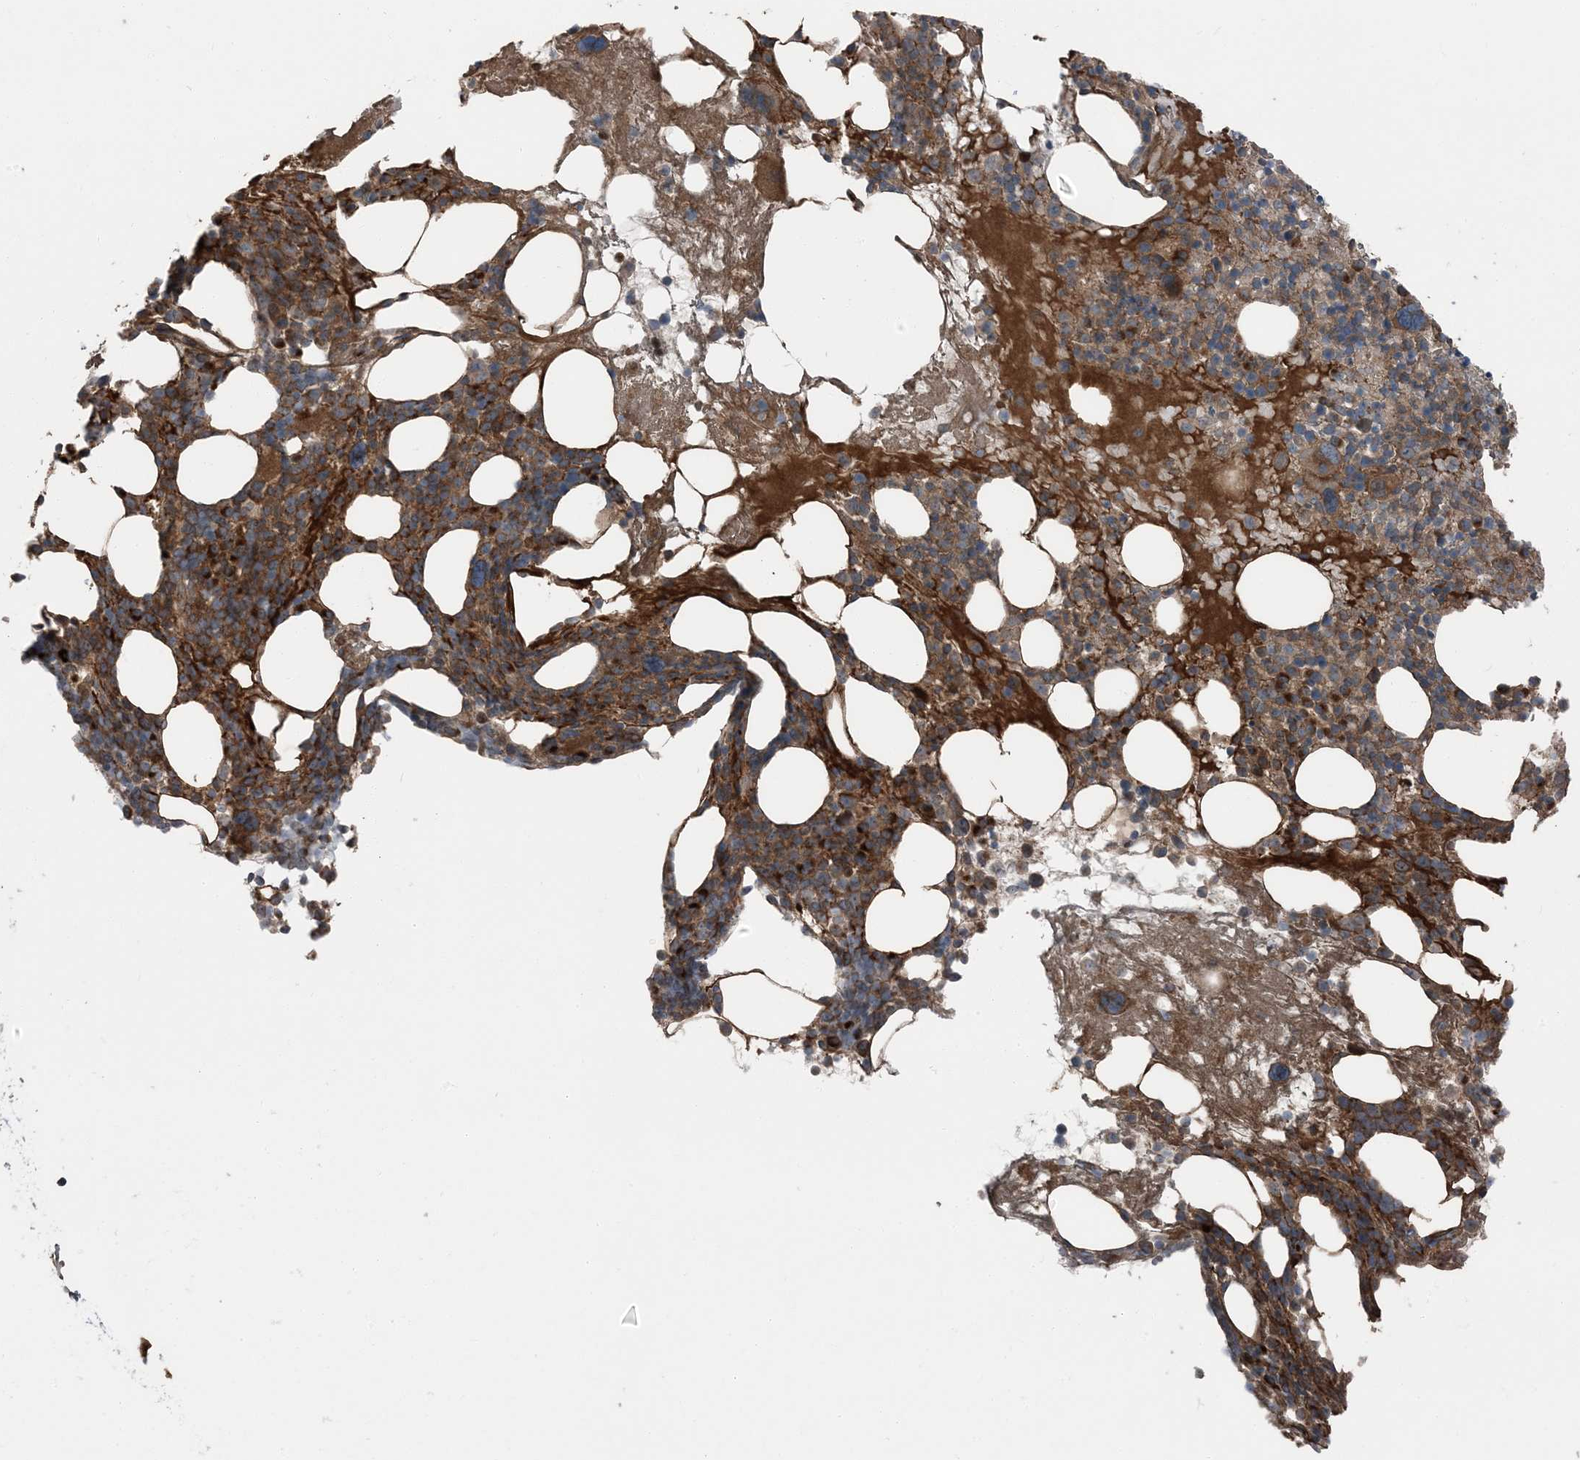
{"staining": {"intensity": "moderate", "quantity": ">75%", "location": "cytoplasmic/membranous"}, "tissue": "bone marrow", "cell_type": "Hematopoietic cells", "image_type": "normal", "snomed": [{"axis": "morphology", "description": "Normal tissue, NOS"}, {"axis": "morphology", "description": "Inflammation, NOS"}, {"axis": "topography", "description": "Bone marrow"}], "caption": "The micrograph exhibits immunohistochemical staining of unremarkable bone marrow. There is moderate cytoplasmic/membranous positivity is present in approximately >75% of hematopoietic cells.", "gene": "RAB3GAP1", "patient": {"sex": "female", "age": 77}}